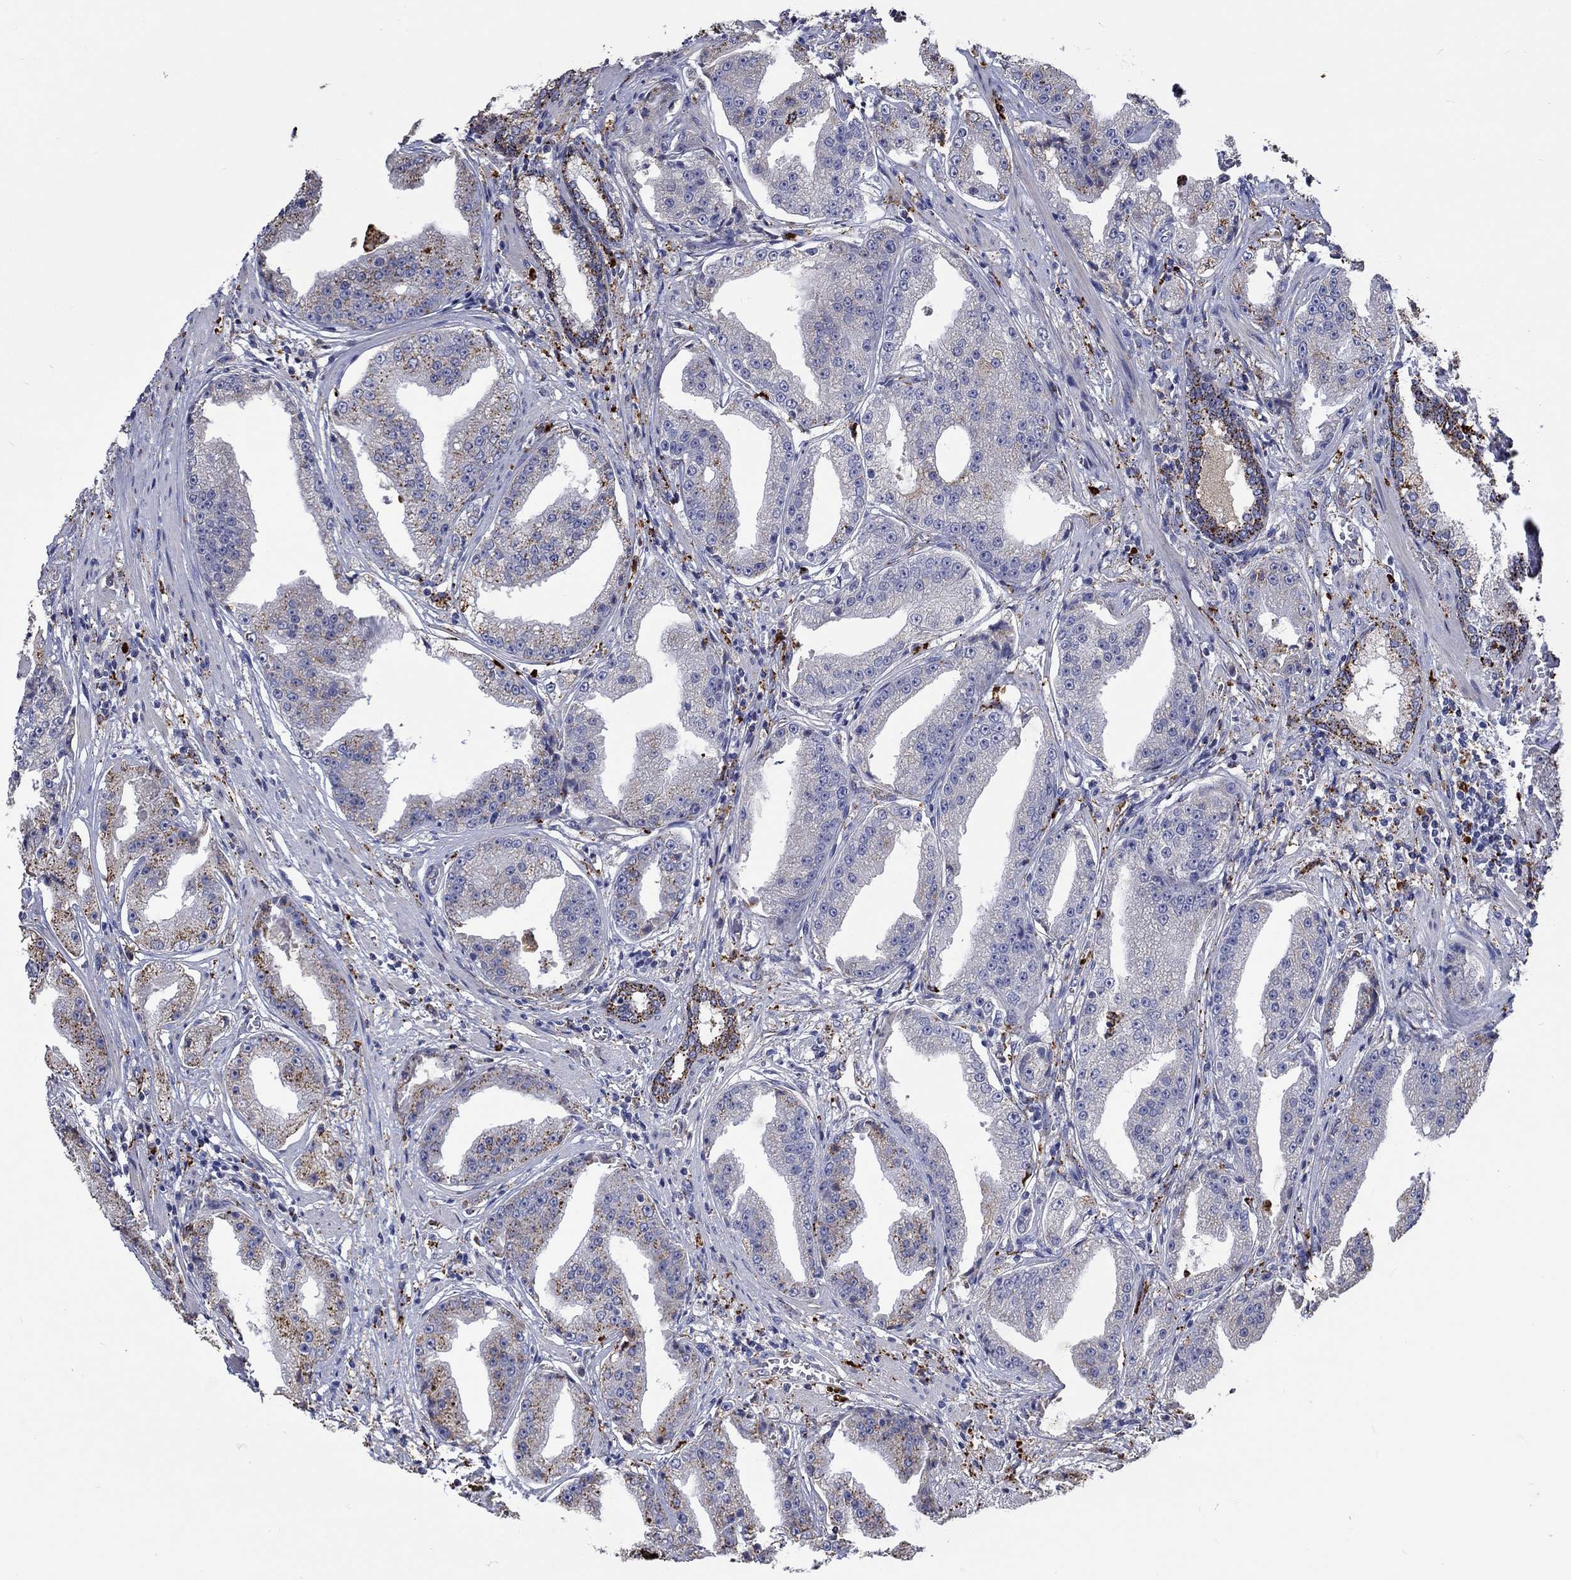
{"staining": {"intensity": "moderate", "quantity": "25%-75%", "location": "cytoplasmic/membranous"}, "tissue": "prostate cancer", "cell_type": "Tumor cells", "image_type": "cancer", "snomed": [{"axis": "morphology", "description": "Adenocarcinoma, Low grade"}, {"axis": "topography", "description": "Prostate"}], "caption": "High-power microscopy captured an IHC photomicrograph of prostate cancer (low-grade adenocarcinoma), revealing moderate cytoplasmic/membranous positivity in about 25%-75% of tumor cells.", "gene": "CTSB", "patient": {"sex": "male", "age": 62}}